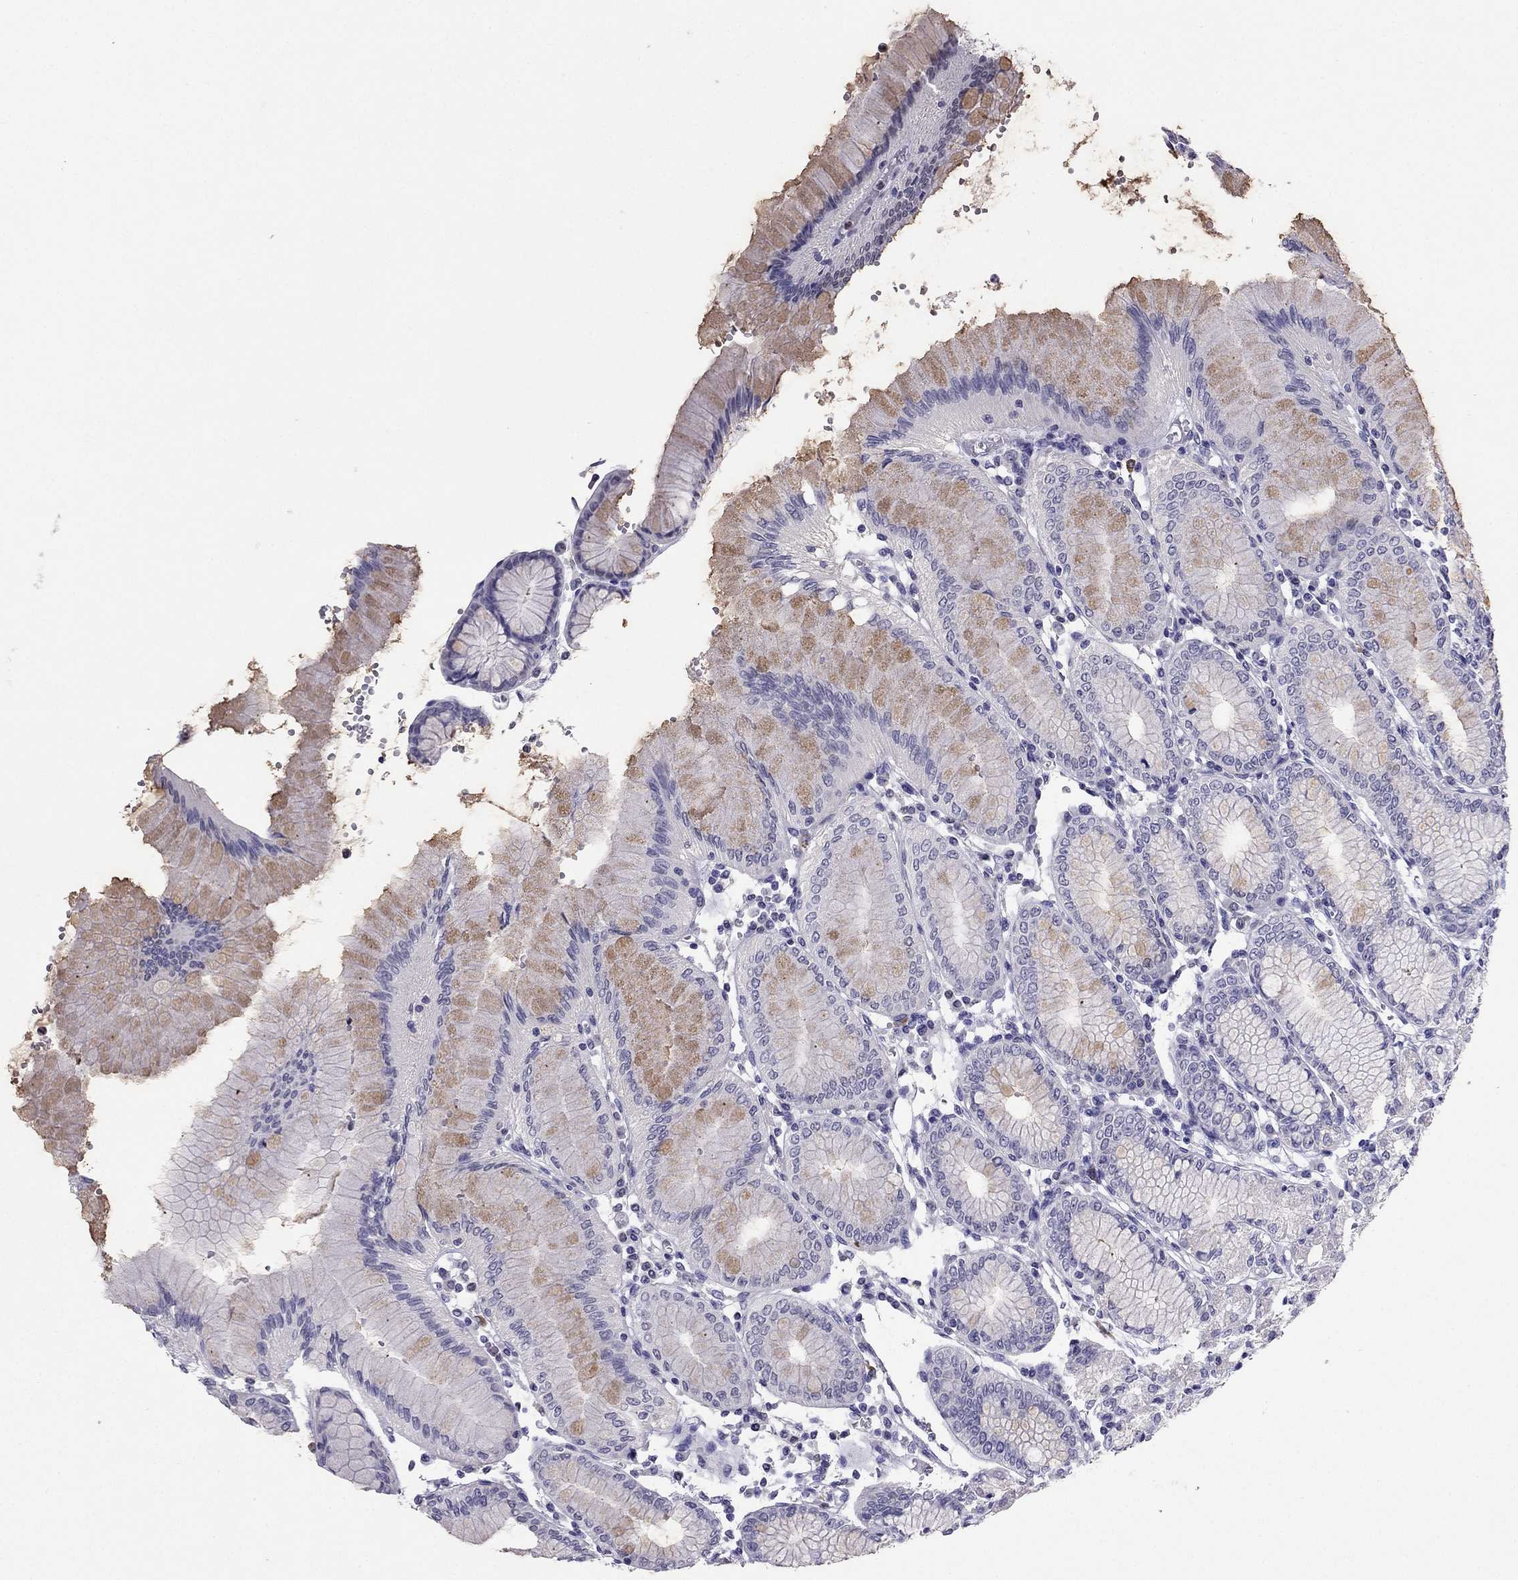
{"staining": {"intensity": "moderate", "quantity": "<25%", "location": "cytoplasmic/membranous"}, "tissue": "stomach", "cell_type": "Glandular cells", "image_type": "normal", "snomed": [{"axis": "morphology", "description": "Normal tissue, NOS"}, {"axis": "topography", "description": "Skeletal muscle"}, {"axis": "topography", "description": "Stomach"}], "caption": "A low amount of moderate cytoplasmic/membranous positivity is appreciated in about <25% of glandular cells in unremarkable stomach.", "gene": "ARID3A", "patient": {"sex": "female", "age": 57}}